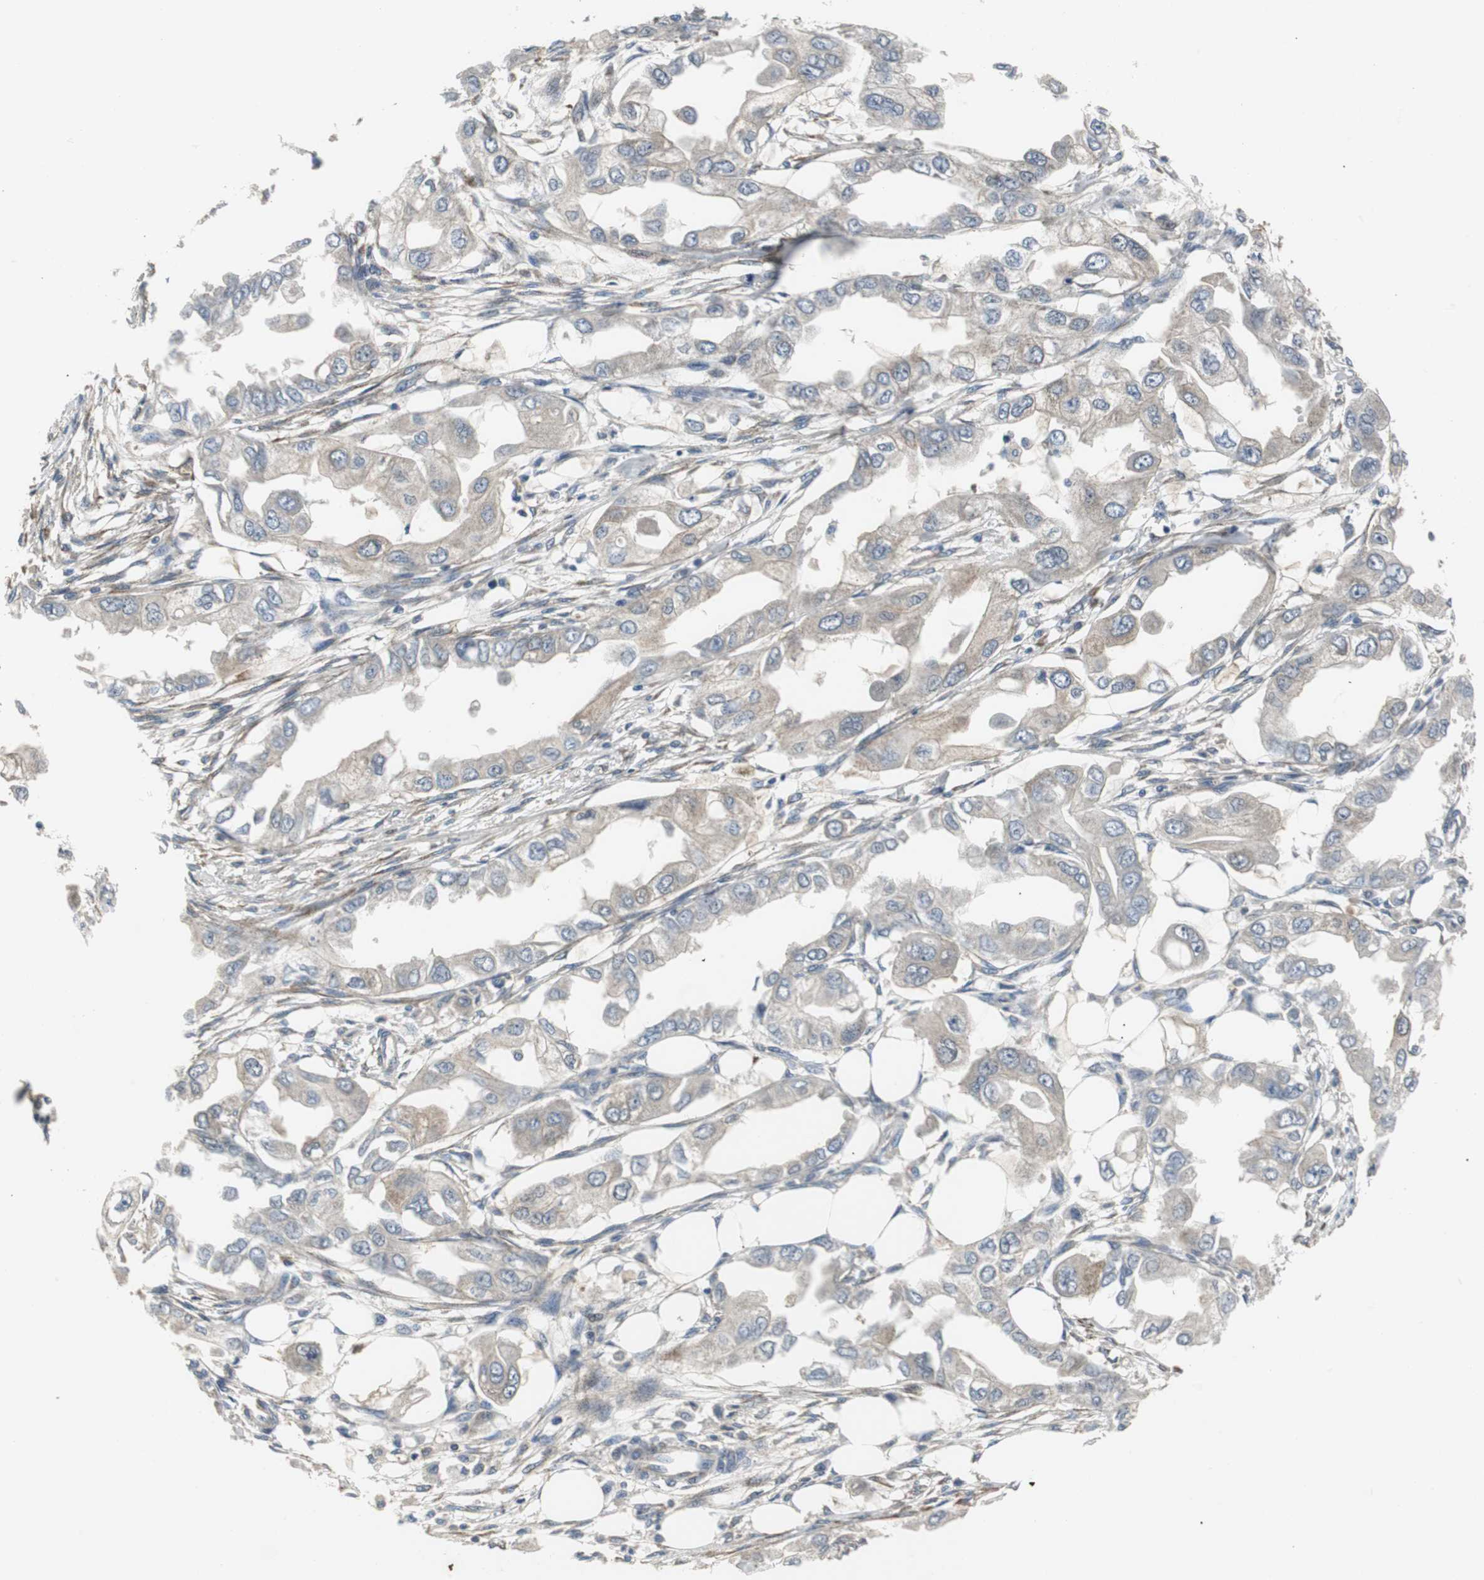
{"staining": {"intensity": "weak", "quantity": ">75%", "location": "cytoplasmic/membranous"}, "tissue": "endometrial cancer", "cell_type": "Tumor cells", "image_type": "cancer", "snomed": [{"axis": "morphology", "description": "Adenocarcinoma, NOS"}, {"axis": "topography", "description": "Endometrium"}], "caption": "Immunohistochemistry staining of endometrial cancer (adenocarcinoma), which reveals low levels of weak cytoplasmic/membranous staining in approximately >75% of tumor cells indicating weak cytoplasmic/membranous protein positivity. The staining was performed using DAB (3,3'-diaminobenzidine) (brown) for protein detection and nuclei were counterstained in hematoxylin (blue).", "gene": "ISCU", "patient": {"sex": "female", "age": 67}}